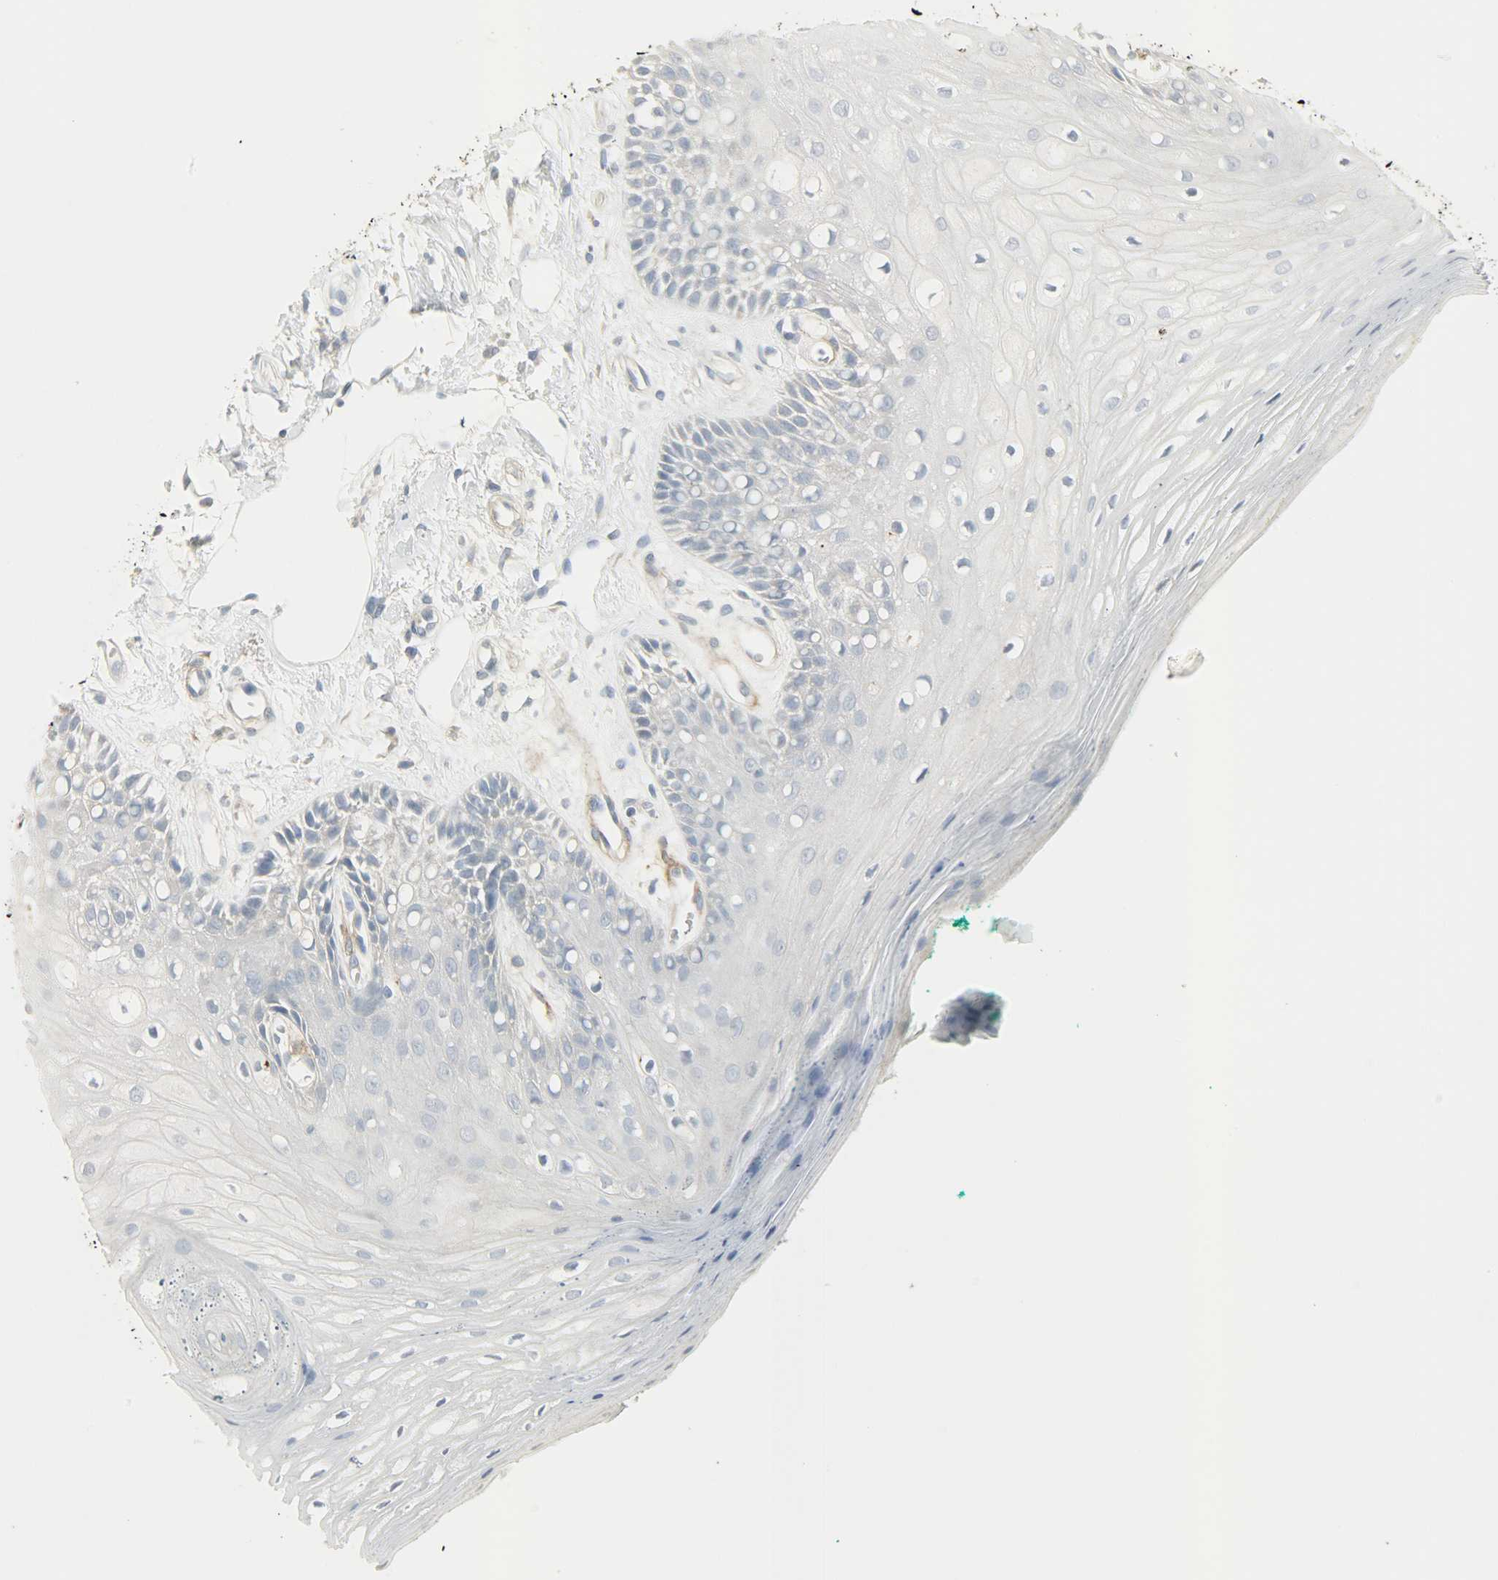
{"staining": {"intensity": "negative", "quantity": "none", "location": "none"}, "tissue": "oral mucosa", "cell_type": "Squamous epithelial cells", "image_type": "normal", "snomed": [{"axis": "morphology", "description": "Normal tissue, NOS"}, {"axis": "morphology", "description": "Squamous cell carcinoma, NOS"}, {"axis": "topography", "description": "Skeletal muscle"}, {"axis": "topography", "description": "Oral tissue"}, {"axis": "topography", "description": "Head-Neck"}], "caption": "Immunohistochemical staining of unremarkable human oral mucosa demonstrates no significant expression in squamous epithelial cells. (Brightfield microscopy of DAB (3,3'-diaminobenzidine) IHC at high magnification).", "gene": "ENPEP", "patient": {"sex": "female", "age": 84}}